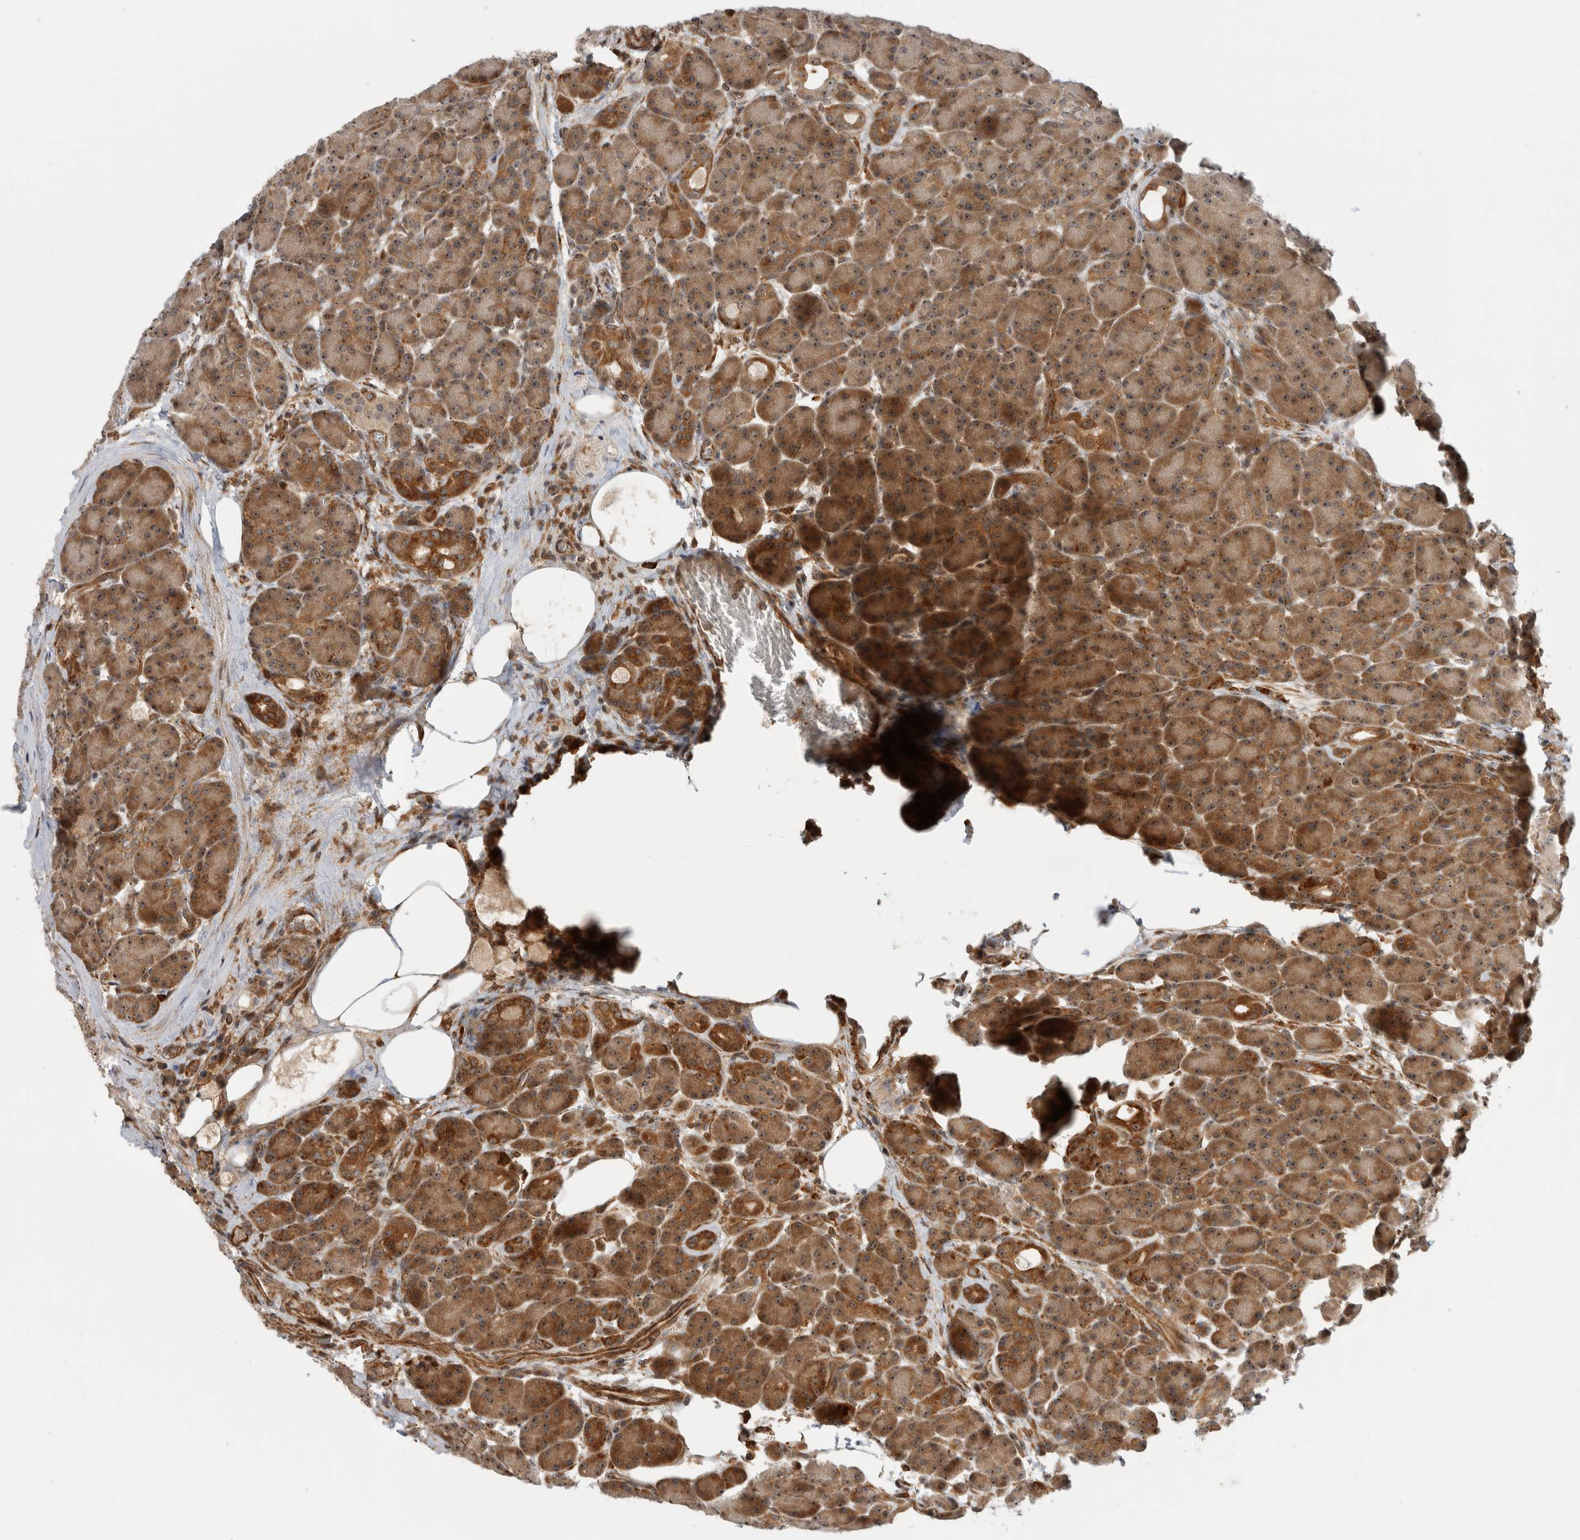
{"staining": {"intensity": "moderate", "quantity": ">75%", "location": "cytoplasmic/membranous,nuclear"}, "tissue": "pancreas", "cell_type": "Exocrine glandular cells", "image_type": "normal", "snomed": [{"axis": "morphology", "description": "Normal tissue, NOS"}, {"axis": "topography", "description": "Pancreas"}], "caption": "Immunohistochemical staining of unremarkable pancreas reveals medium levels of moderate cytoplasmic/membranous,nuclear expression in about >75% of exocrine glandular cells.", "gene": "WASF2", "patient": {"sex": "male", "age": 63}}